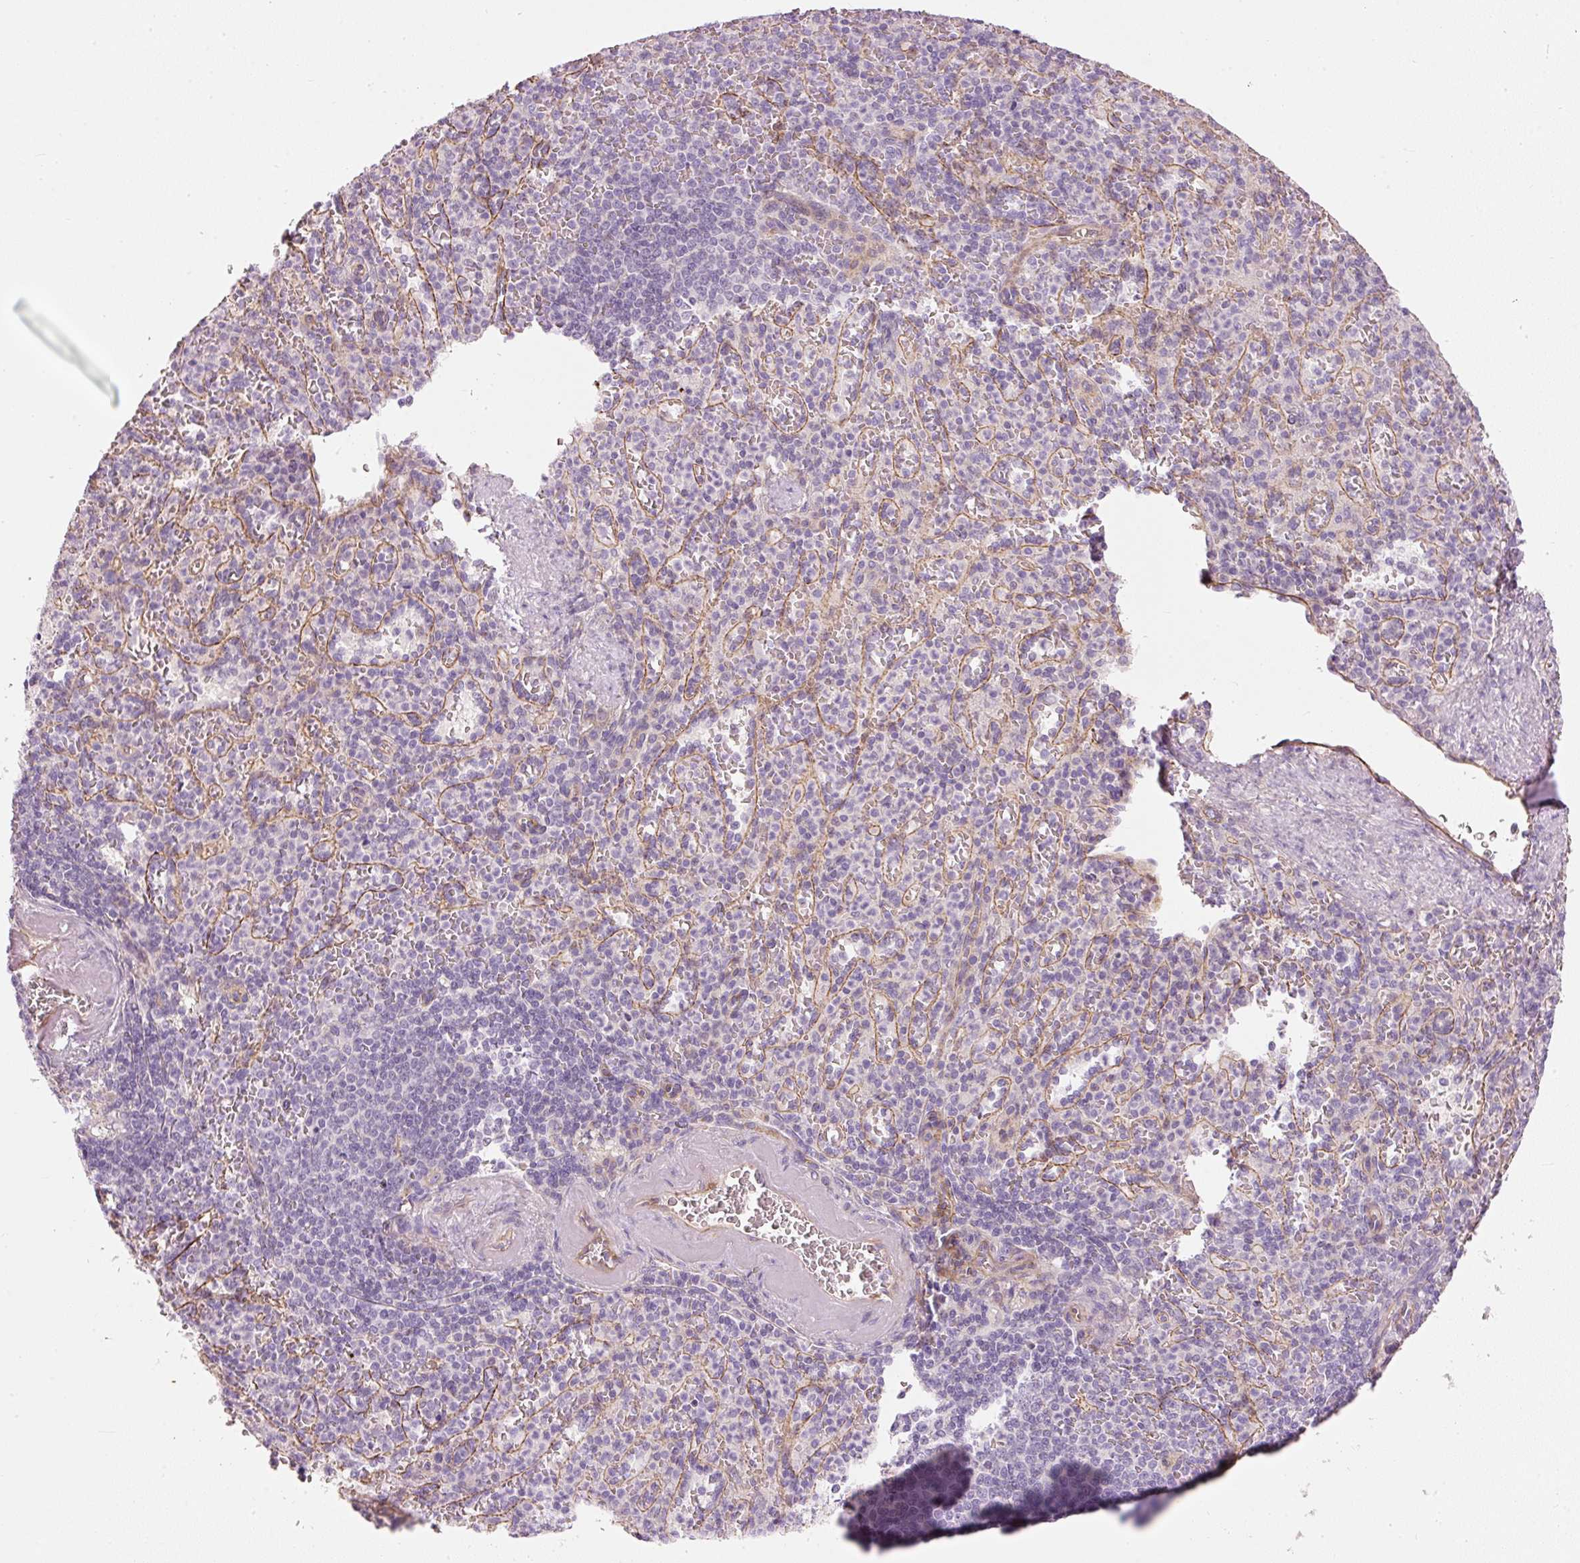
{"staining": {"intensity": "negative", "quantity": "none", "location": "none"}, "tissue": "spleen", "cell_type": "Cells in red pulp", "image_type": "normal", "snomed": [{"axis": "morphology", "description": "Normal tissue, NOS"}, {"axis": "topography", "description": "Spleen"}], "caption": "Immunohistochemistry (IHC) photomicrograph of unremarkable spleen stained for a protein (brown), which displays no expression in cells in red pulp.", "gene": "OSR2", "patient": {"sex": "female", "age": 74}}